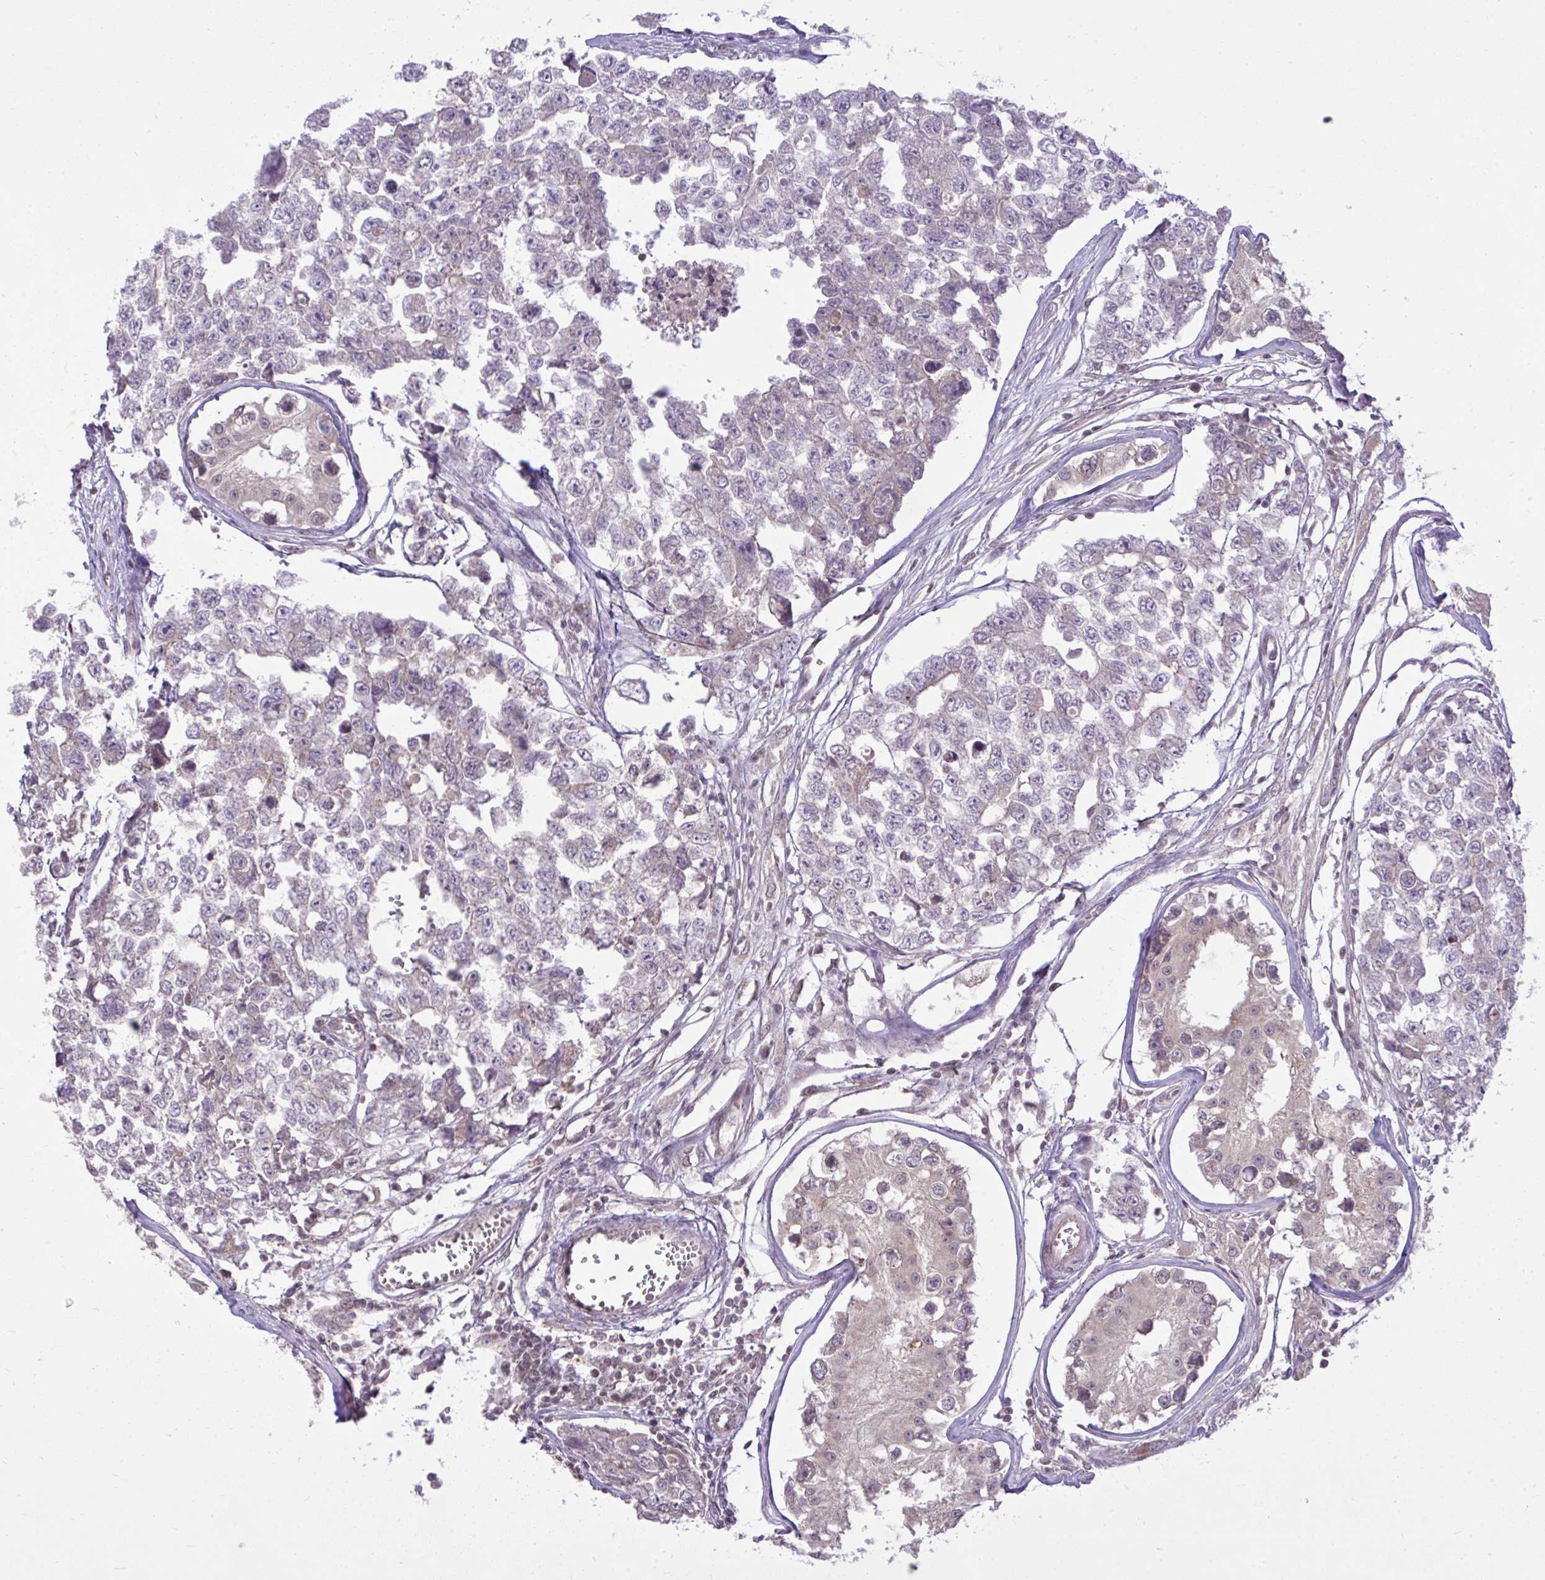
{"staining": {"intensity": "negative", "quantity": "none", "location": "none"}, "tissue": "testis cancer", "cell_type": "Tumor cells", "image_type": "cancer", "snomed": [{"axis": "morphology", "description": "Carcinoma, Embryonal, NOS"}, {"axis": "topography", "description": "Testis"}], "caption": "Tumor cells show no significant staining in testis cancer (embryonal carcinoma).", "gene": "CYP20A1", "patient": {"sex": "male", "age": 18}}